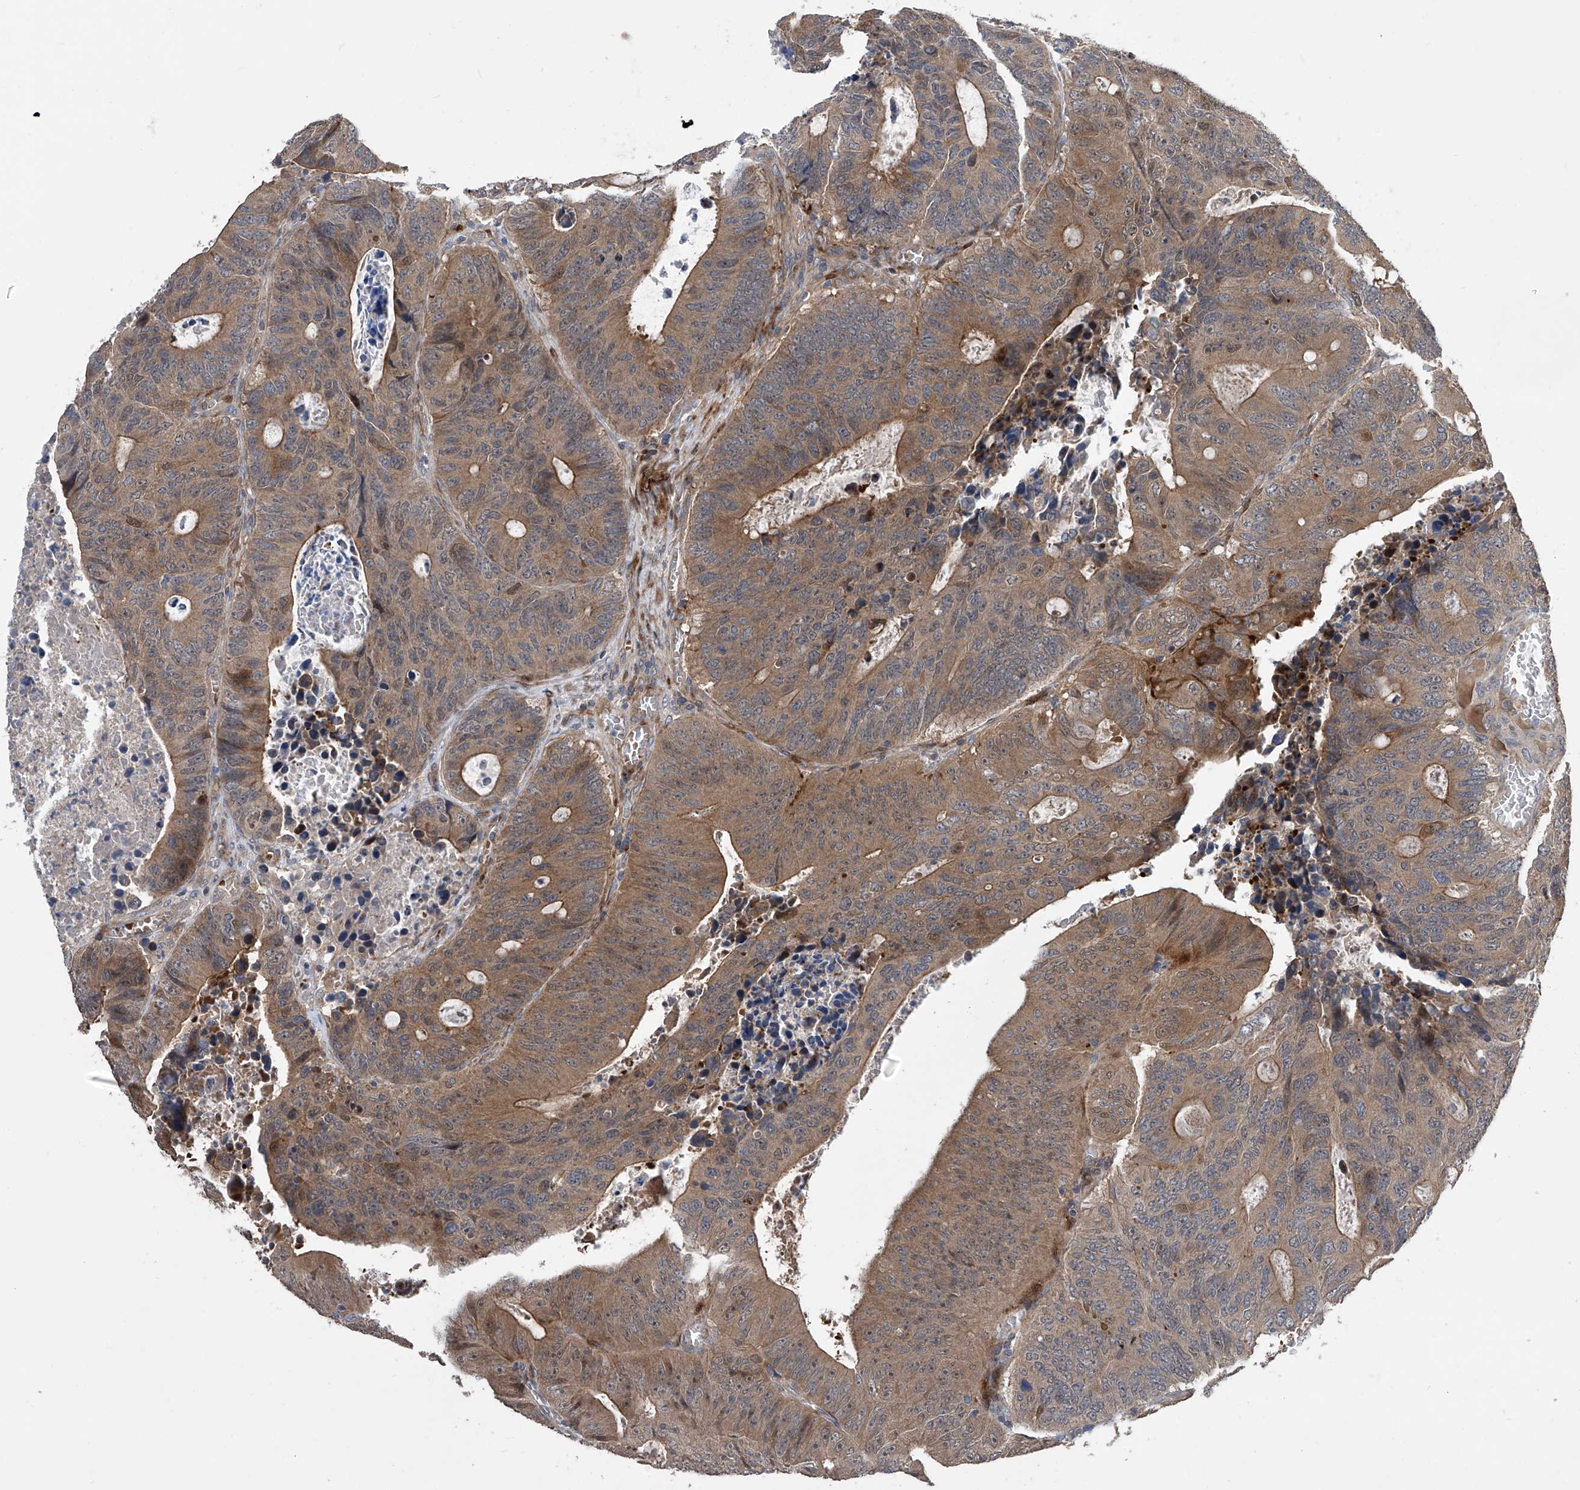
{"staining": {"intensity": "moderate", "quantity": ">75%", "location": "cytoplasmic/membranous"}, "tissue": "colorectal cancer", "cell_type": "Tumor cells", "image_type": "cancer", "snomed": [{"axis": "morphology", "description": "Adenocarcinoma, NOS"}, {"axis": "topography", "description": "Colon"}], "caption": "Immunohistochemistry of colorectal cancer reveals medium levels of moderate cytoplasmic/membranous staining in approximately >75% of tumor cells.", "gene": "USF3", "patient": {"sex": "male", "age": 87}}